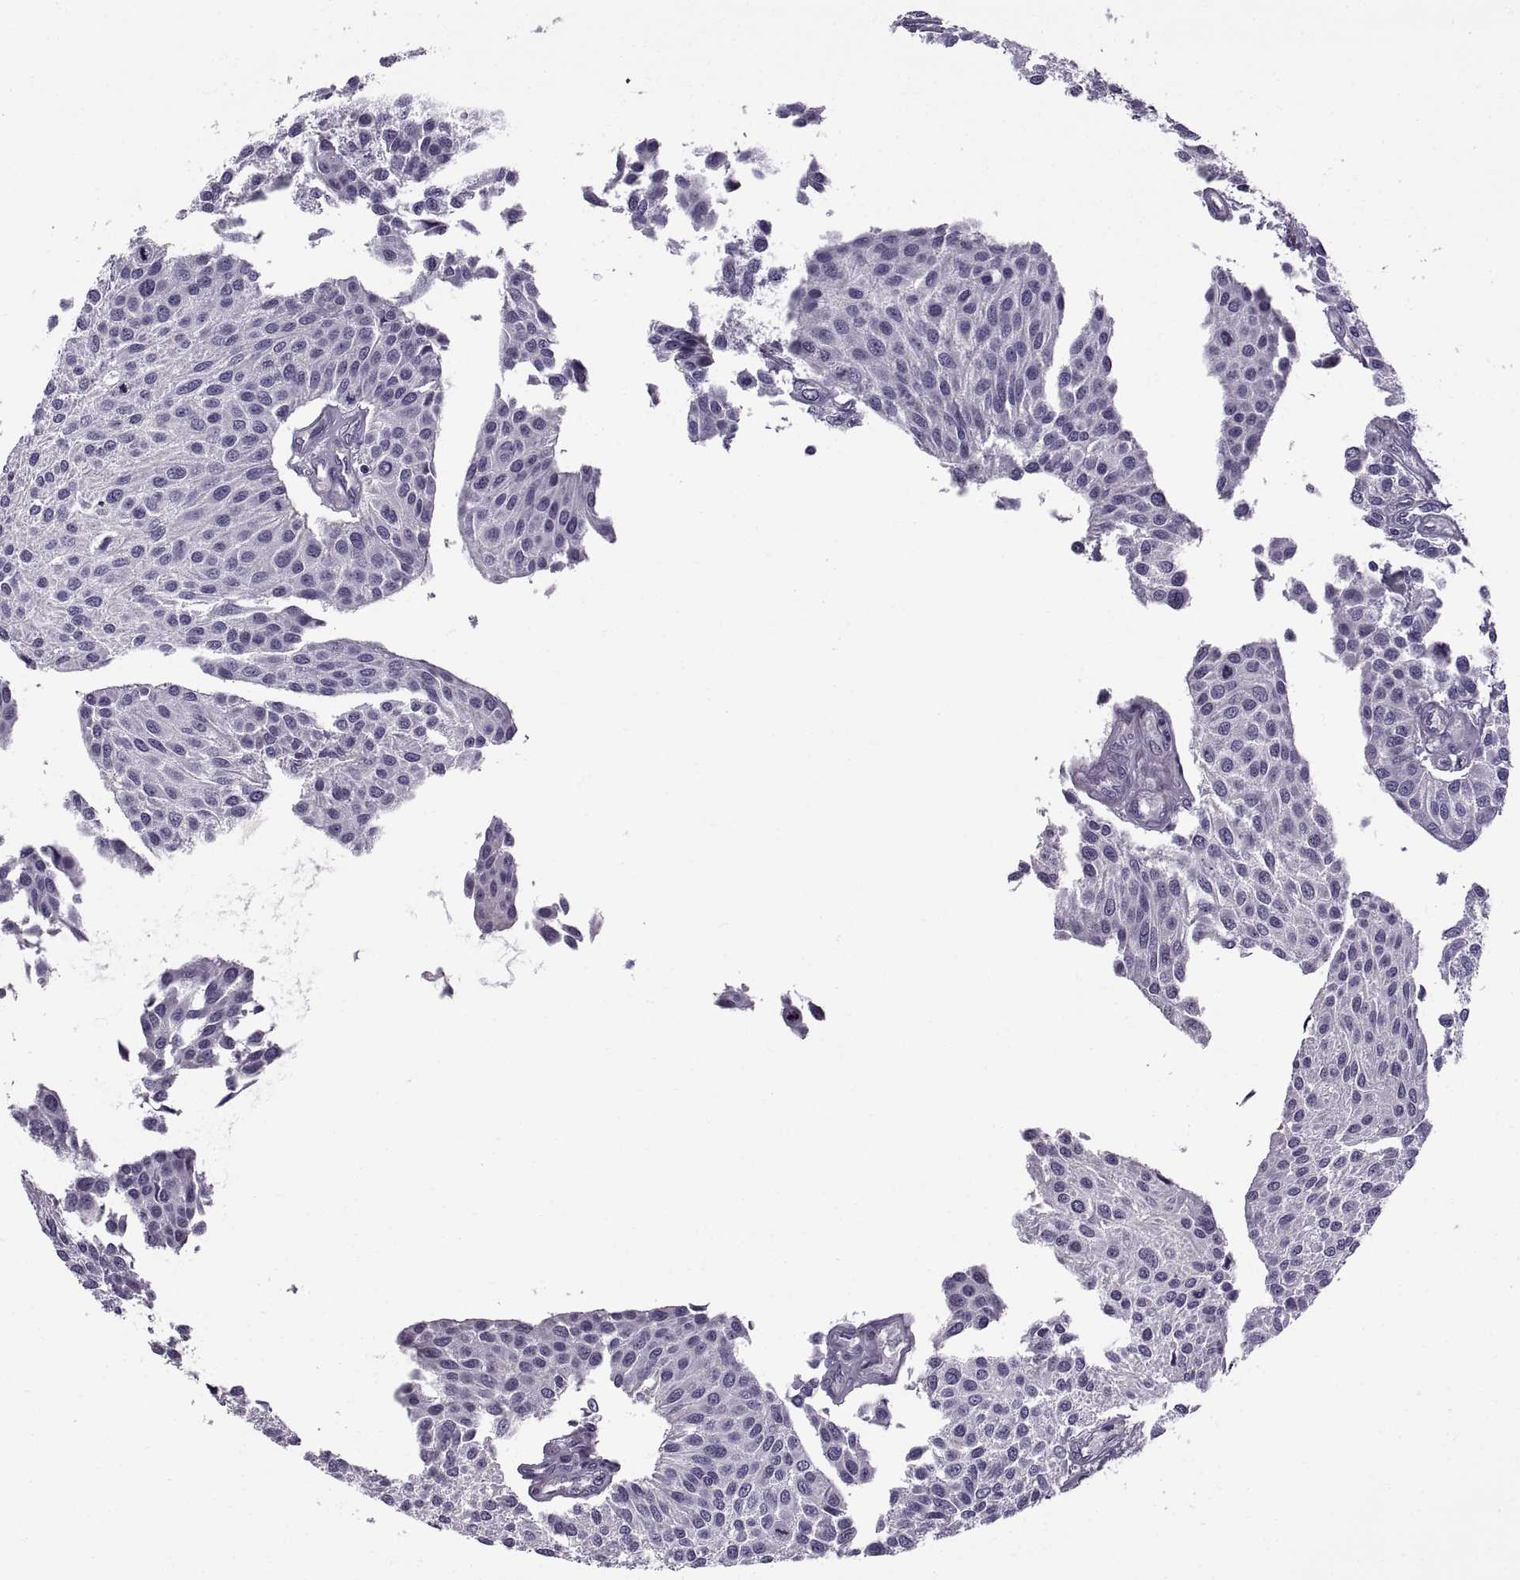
{"staining": {"intensity": "negative", "quantity": "none", "location": "none"}, "tissue": "urothelial cancer", "cell_type": "Tumor cells", "image_type": "cancer", "snomed": [{"axis": "morphology", "description": "Urothelial carcinoma, NOS"}, {"axis": "topography", "description": "Urinary bladder"}], "caption": "This photomicrograph is of urothelial cancer stained with IHC to label a protein in brown with the nuclei are counter-stained blue. There is no positivity in tumor cells. (Stains: DAB (3,3'-diaminobenzidine) immunohistochemistry (IHC) with hematoxylin counter stain, Microscopy: brightfield microscopy at high magnification).", "gene": "CALCR", "patient": {"sex": "male", "age": 55}}